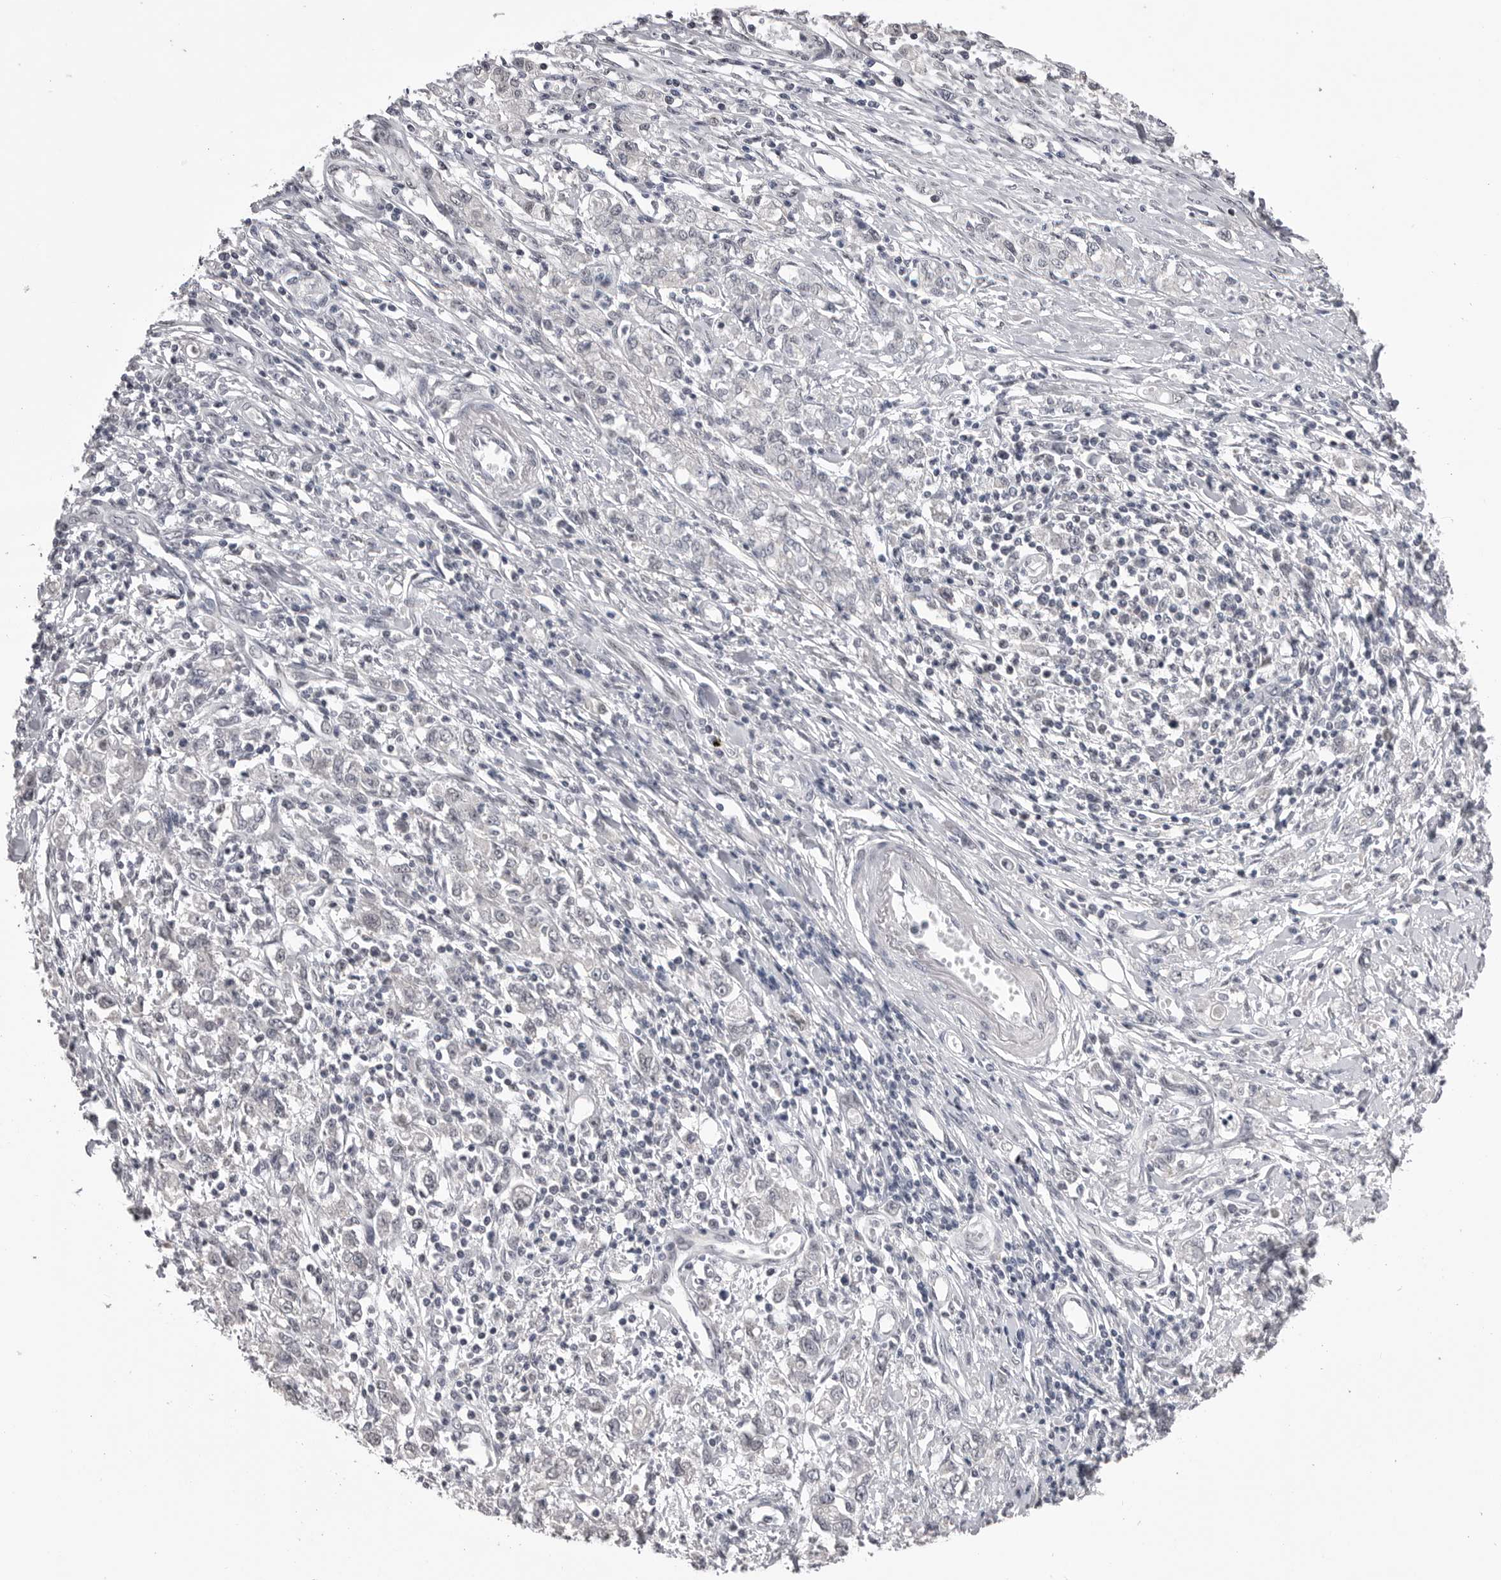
{"staining": {"intensity": "negative", "quantity": "none", "location": "none"}, "tissue": "stomach cancer", "cell_type": "Tumor cells", "image_type": "cancer", "snomed": [{"axis": "morphology", "description": "Adenocarcinoma, NOS"}, {"axis": "topography", "description": "Stomach"}], "caption": "The photomicrograph demonstrates no significant expression in tumor cells of adenocarcinoma (stomach).", "gene": "DLG2", "patient": {"sex": "female", "age": 76}}